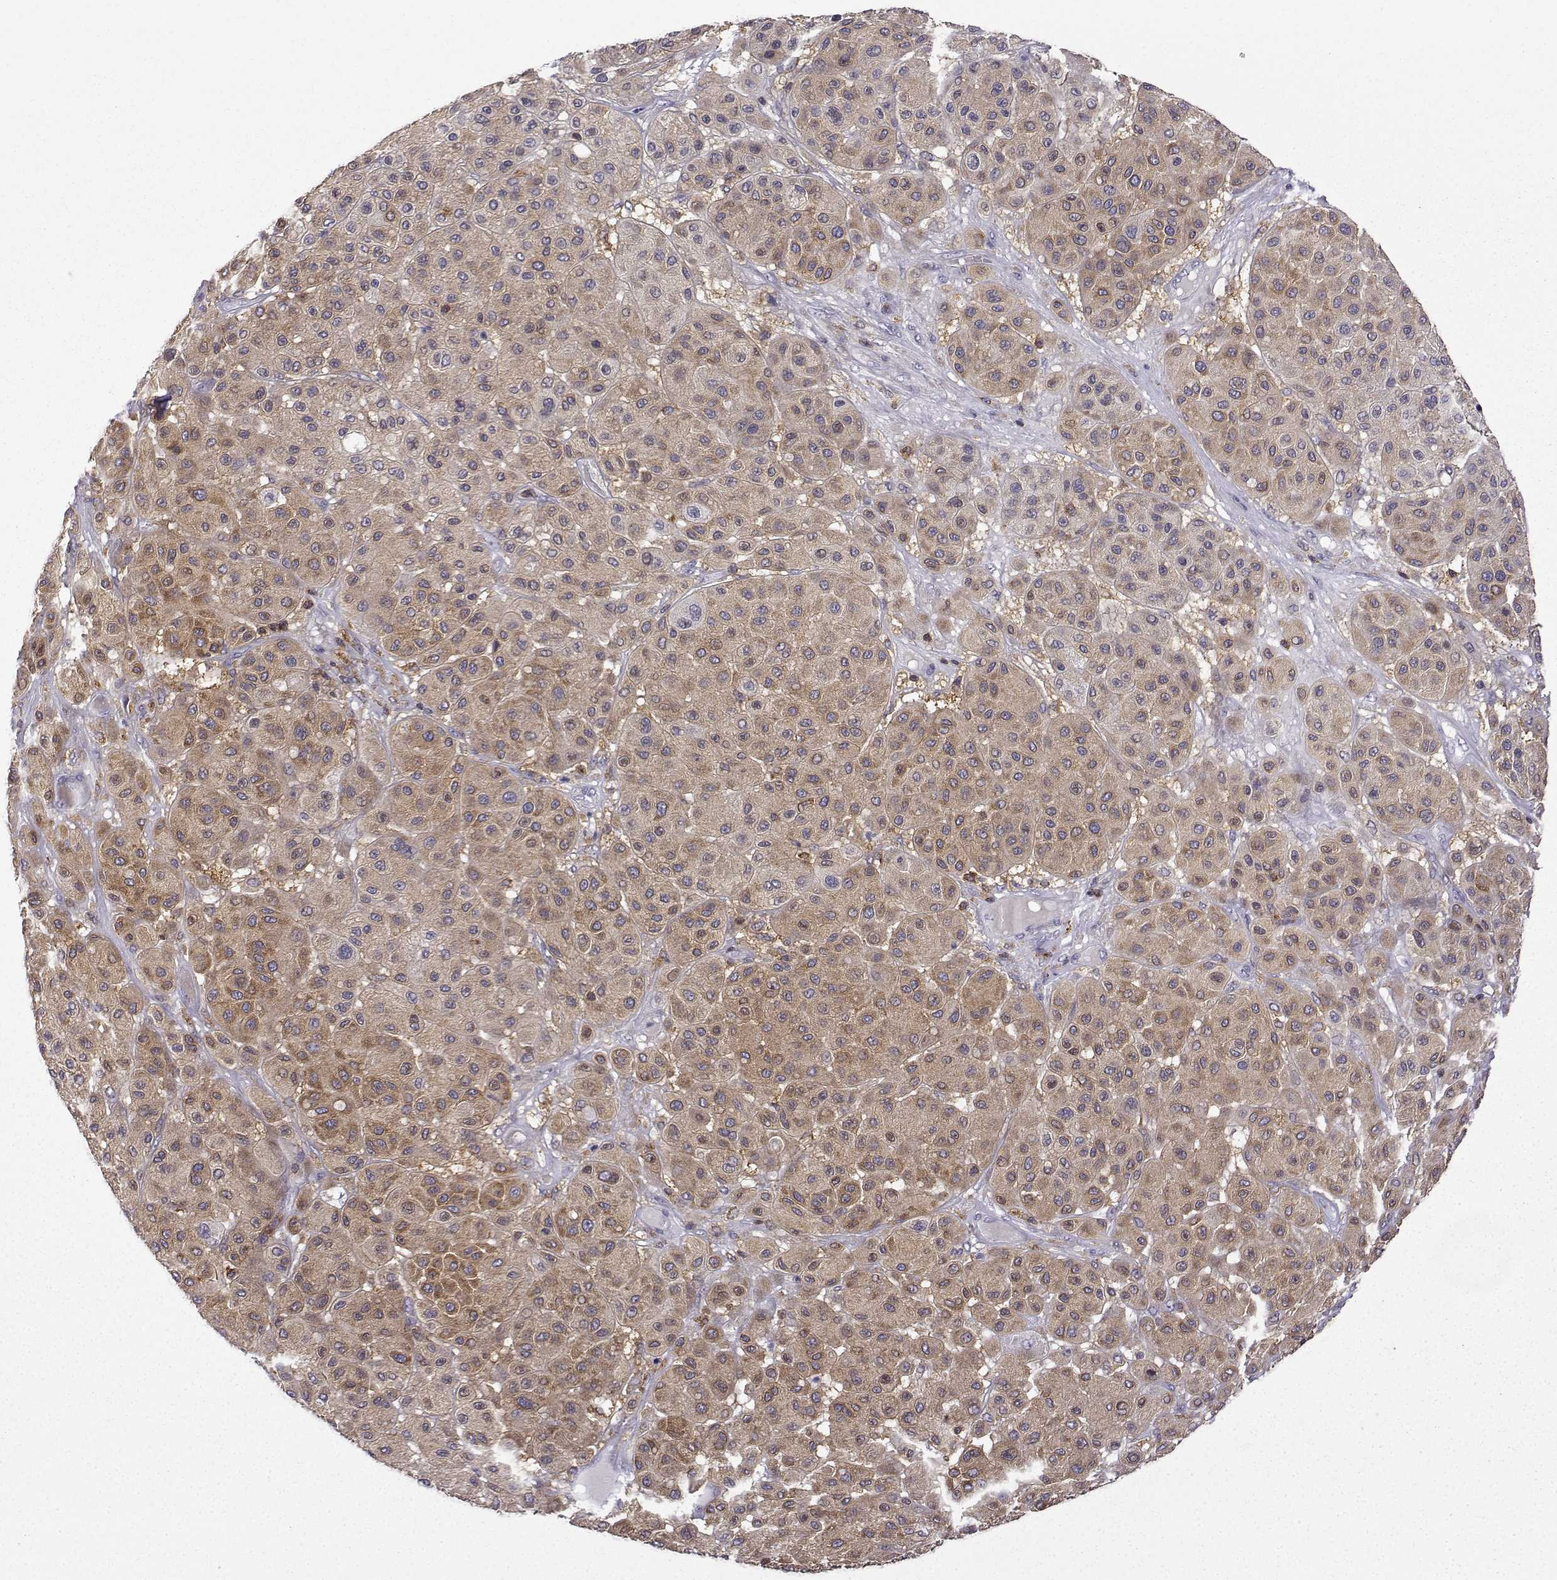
{"staining": {"intensity": "moderate", "quantity": ">75%", "location": "cytoplasmic/membranous"}, "tissue": "melanoma", "cell_type": "Tumor cells", "image_type": "cancer", "snomed": [{"axis": "morphology", "description": "Malignant melanoma, Metastatic site"}, {"axis": "topography", "description": "Smooth muscle"}], "caption": "About >75% of tumor cells in malignant melanoma (metastatic site) demonstrate moderate cytoplasmic/membranous protein positivity as visualized by brown immunohistochemical staining.", "gene": "DOCK10", "patient": {"sex": "male", "age": 41}}